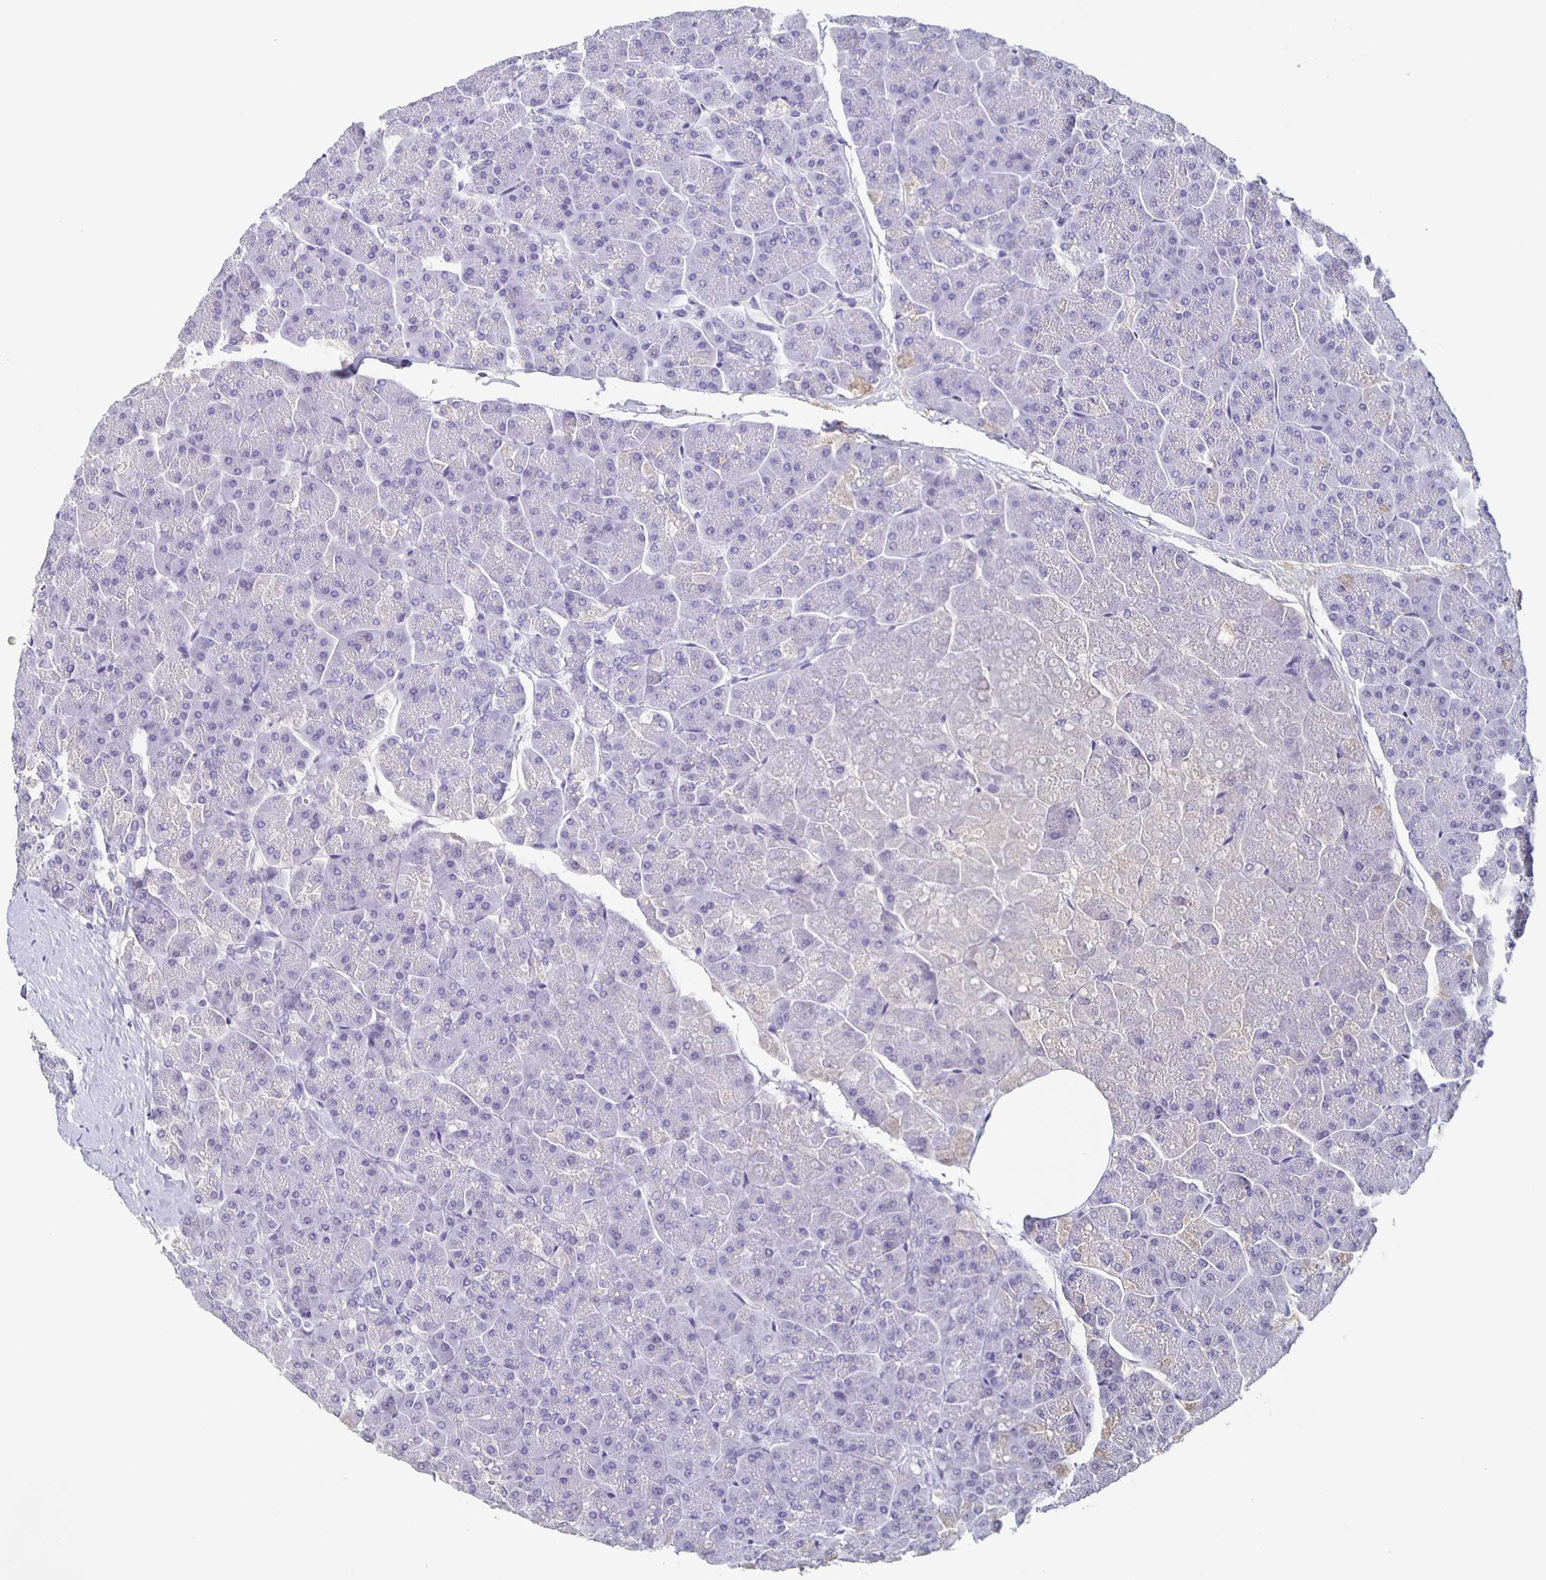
{"staining": {"intensity": "negative", "quantity": "none", "location": "none"}, "tissue": "pancreas", "cell_type": "Exocrine glandular cells", "image_type": "normal", "snomed": [{"axis": "morphology", "description": "Normal tissue, NOS"}, {"axis": "topography", "description": "Pancreas"}, {"axis": "topography", "description": "Peripheral nerve tissue"}], "caption": "This is an IHC micrograph of benign human pancreas. There is no expression in exocrine glandular cells.", "gene": "FGA", "patient": {"sex": "male", "age": 54}}